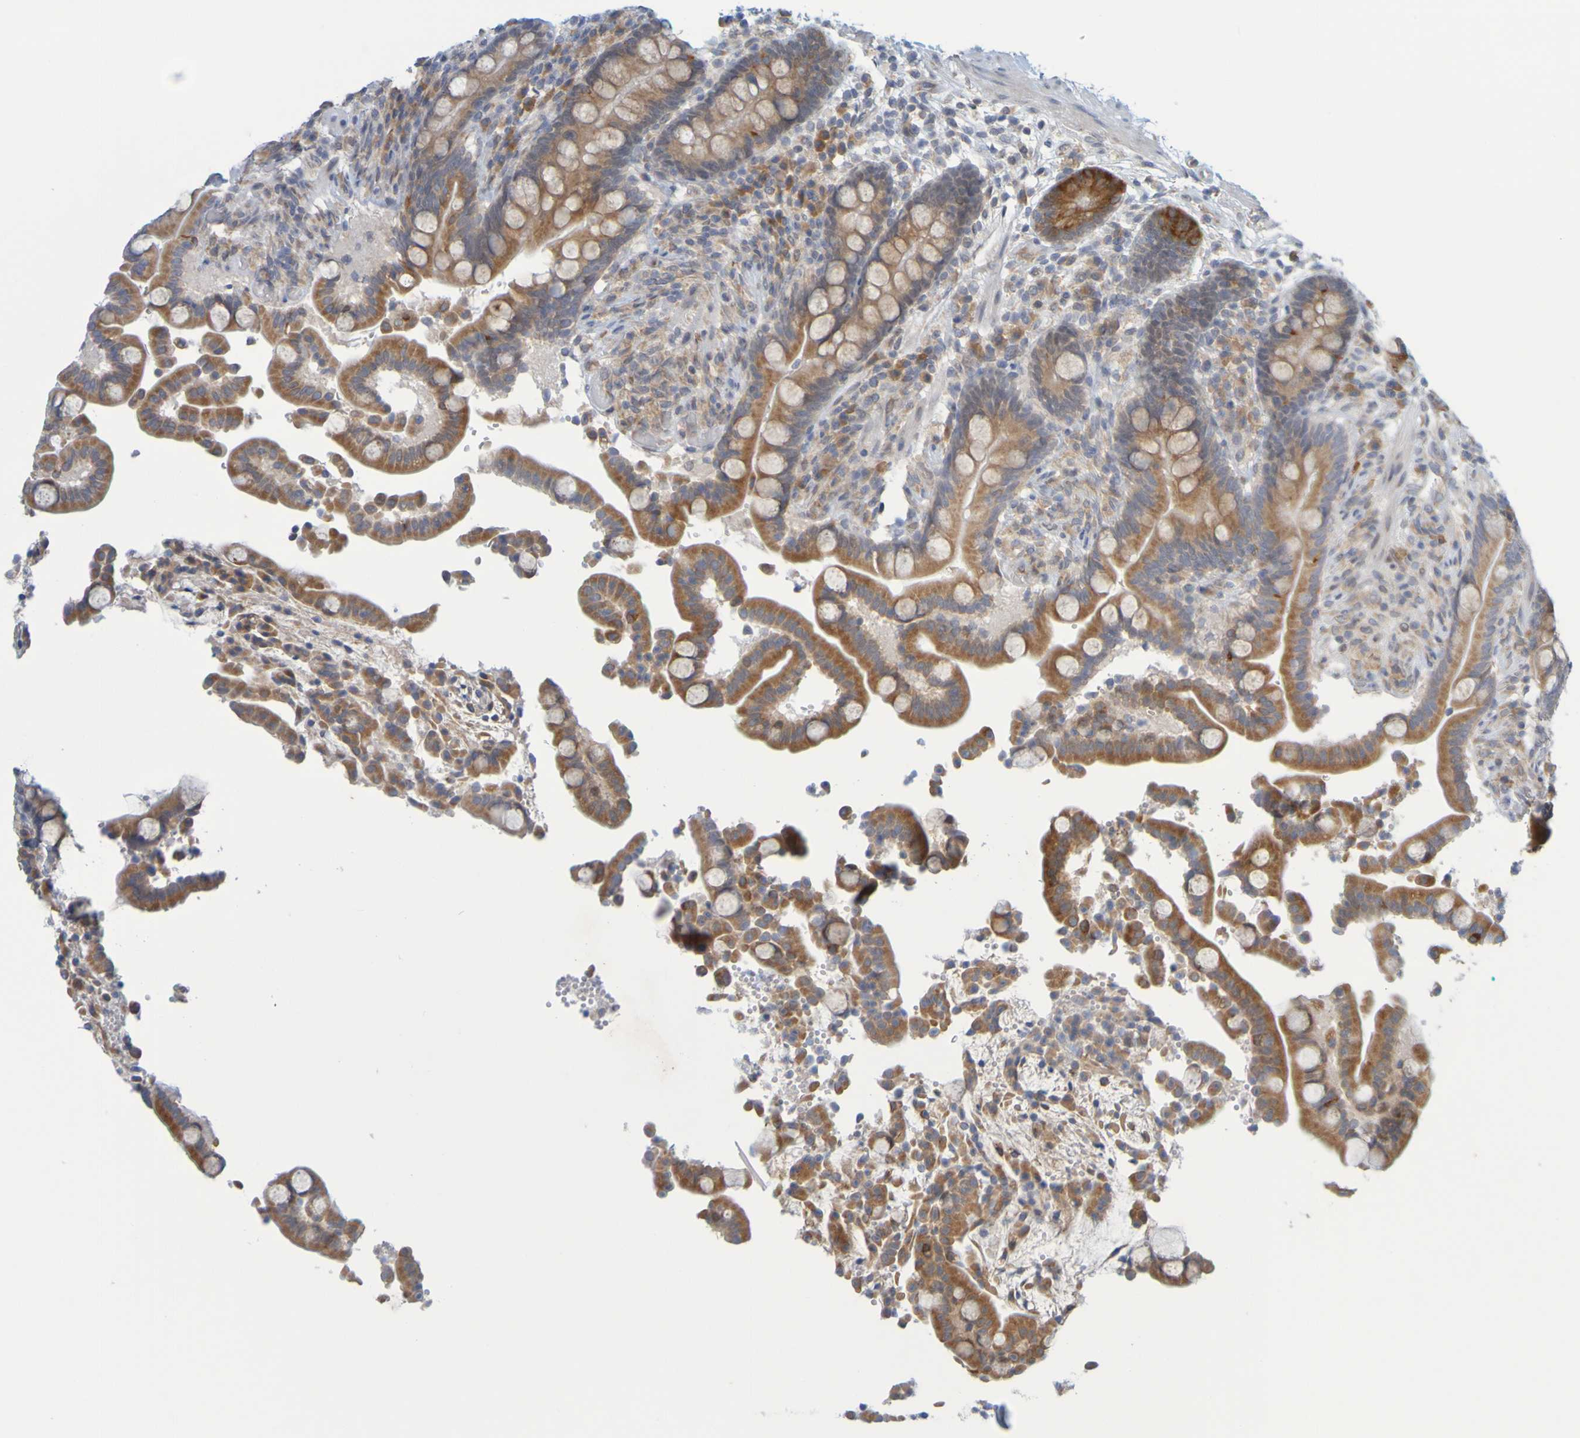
{"staining": {"intensity": "weak", "quantity": ">75%", "location": "cytoplasmic/membranous"}, "tissue": "colon", "cell_type": "Endothelial cells", "image_type": "normal", "snomed": [{"axis": "morphology", "description": "Normal tissue, NOS"}, {"axis": "topography", "description": "Colon"}], "caption": "This photomicrograph exhibits unremarkable colon stained with immunohistochemistry (IHC) to label a protein in brown. The cytoplasmic/membranous of endothelial cells show weak positivity for the protein. Nuclei are counter-stained blue.", "gene": "MOGS", "patient": {"sex": "male", "age": 73}}